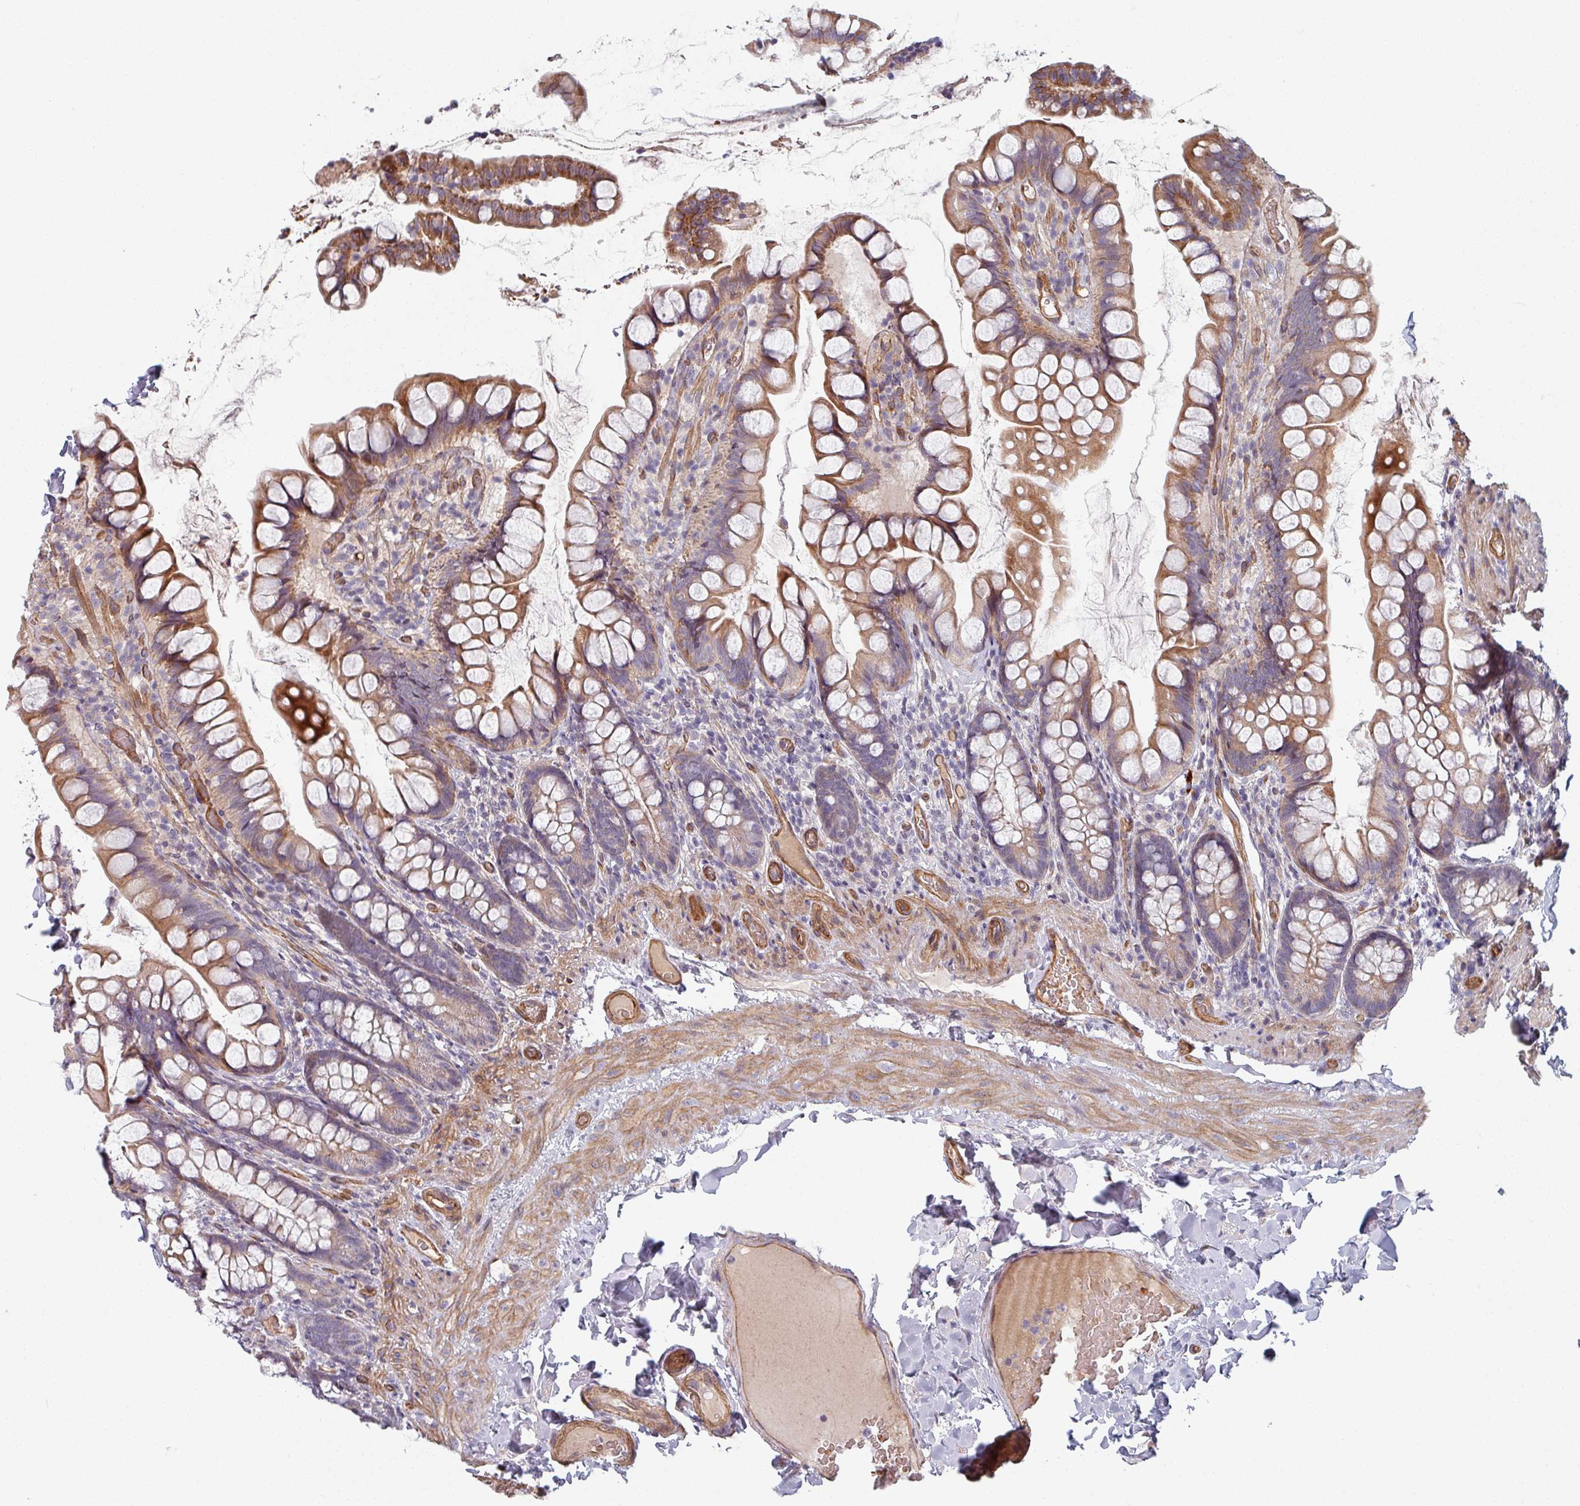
{"staining": {"intensity": "moderate", "quantity": "25%-75%", "location": "cytoplasmic/membranous"}, "tissue": "small intestine", "cell_type": "Glandular cells", "image_type": "normal", "snomed": [{"axis": "morphology", "description": "Normal tissue, NOS"}, {"axis": "topography", "description": "Small intestine"}], "caption": "The micrograph displays immunohistochemical staining of normal small intestine. There is moderate cytoplasmic/membranous staining is present in about 25%-75% of glandular cells.", "gene": "C4BPB", "patient": {"sex": "male", "age": 70}}